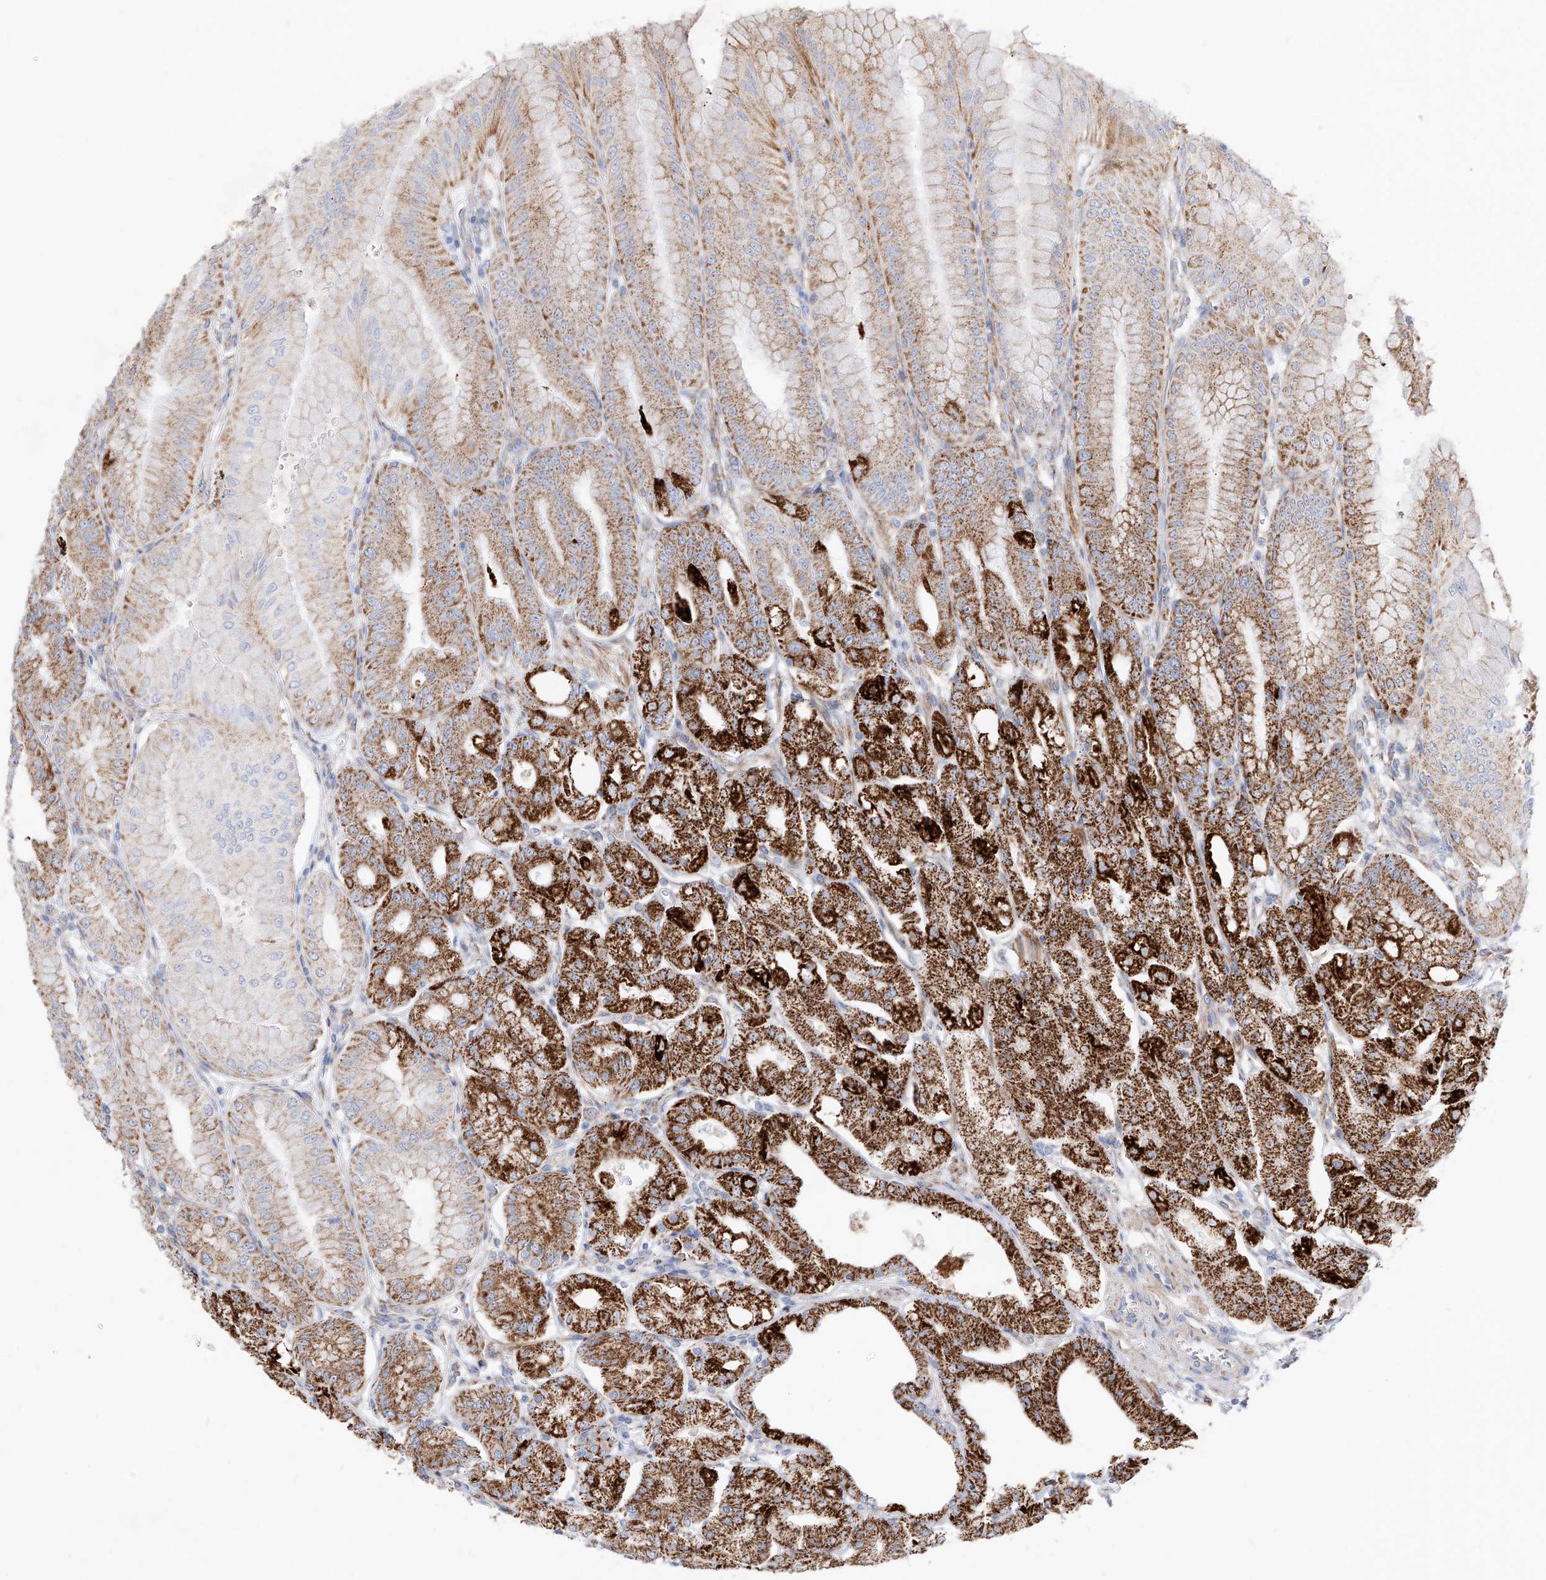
{"staining": {"intensity": "strong", "quantity": ">75%", "location": "cytoplasmic/membranous"}, "tissue": "stomach", "cell_type": "Glandular cells", "image_type": "normal", "snomed": [{"axis": "morphology", "description": "Normal tissue, NOS"}, {"axis": "topography", "description": "Stomach, lower"}], "caption": "The photomicrograph demonstrates a brown stain indicating the presence of a protein in the cytoplasmic/membranous of glandular cells in stomach.", "gene": "CST9", "patient": {"sex": "male", "age": 71}}